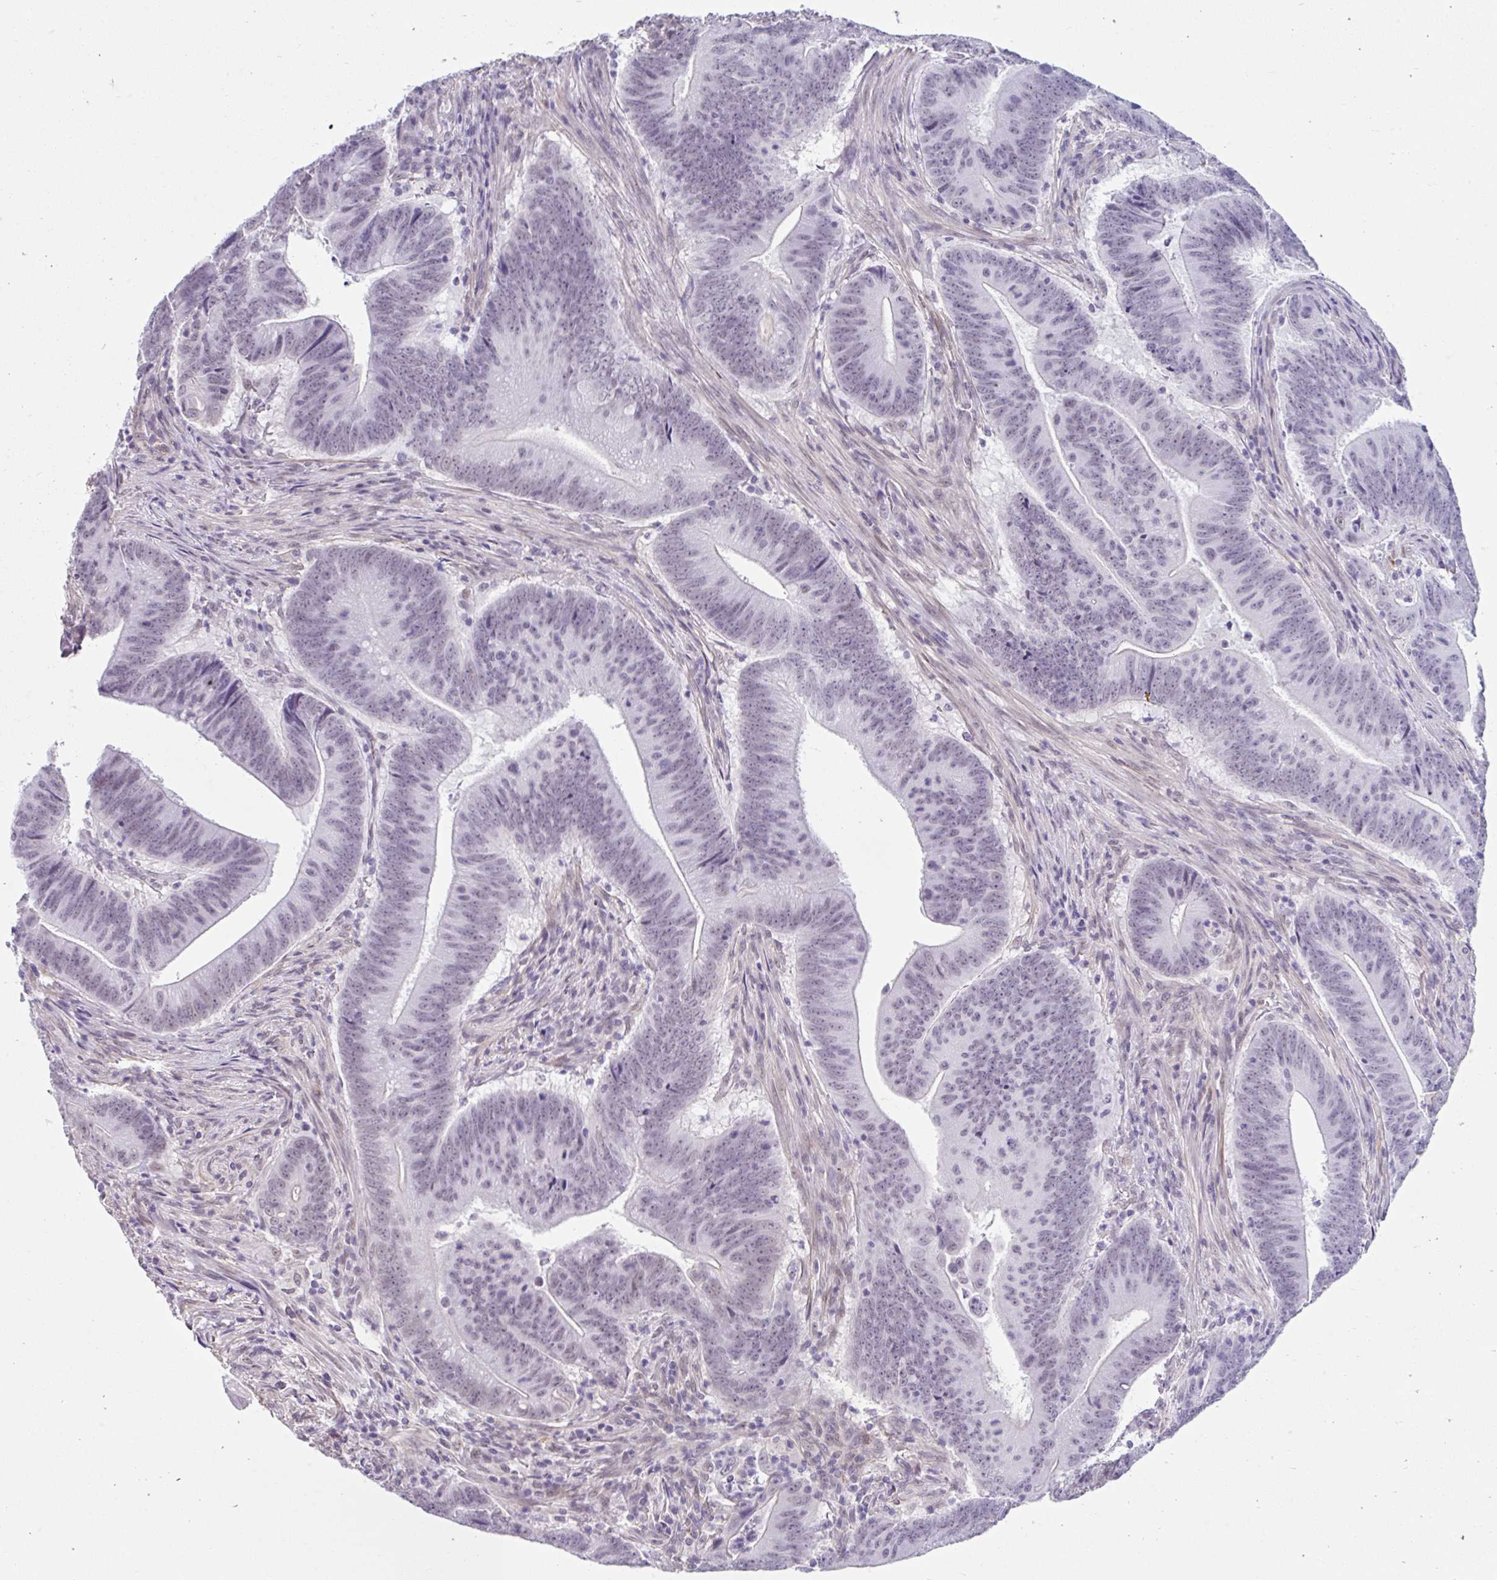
{"staining": {"intensity": "negative", "quantity": "none", "location": "none"}, "tissue": "colorectal cancer", "cell_type": "Tumor cells", "image_type": "cancer", "snomed": [{"axis": "morphology", "description": "Adenocarcinoma, NOS"}, {"axis": "topography", "description": "Colon"}], "caption": "DAB immunohistochemical staining of colorectal adenocarcinoma reveals no significant positivity in tumor cells. (Brightfield microscopy of DAB IHC at high magnification).", "gene": "DCAF17", "patient": {"sex": "female", "age": 87}}